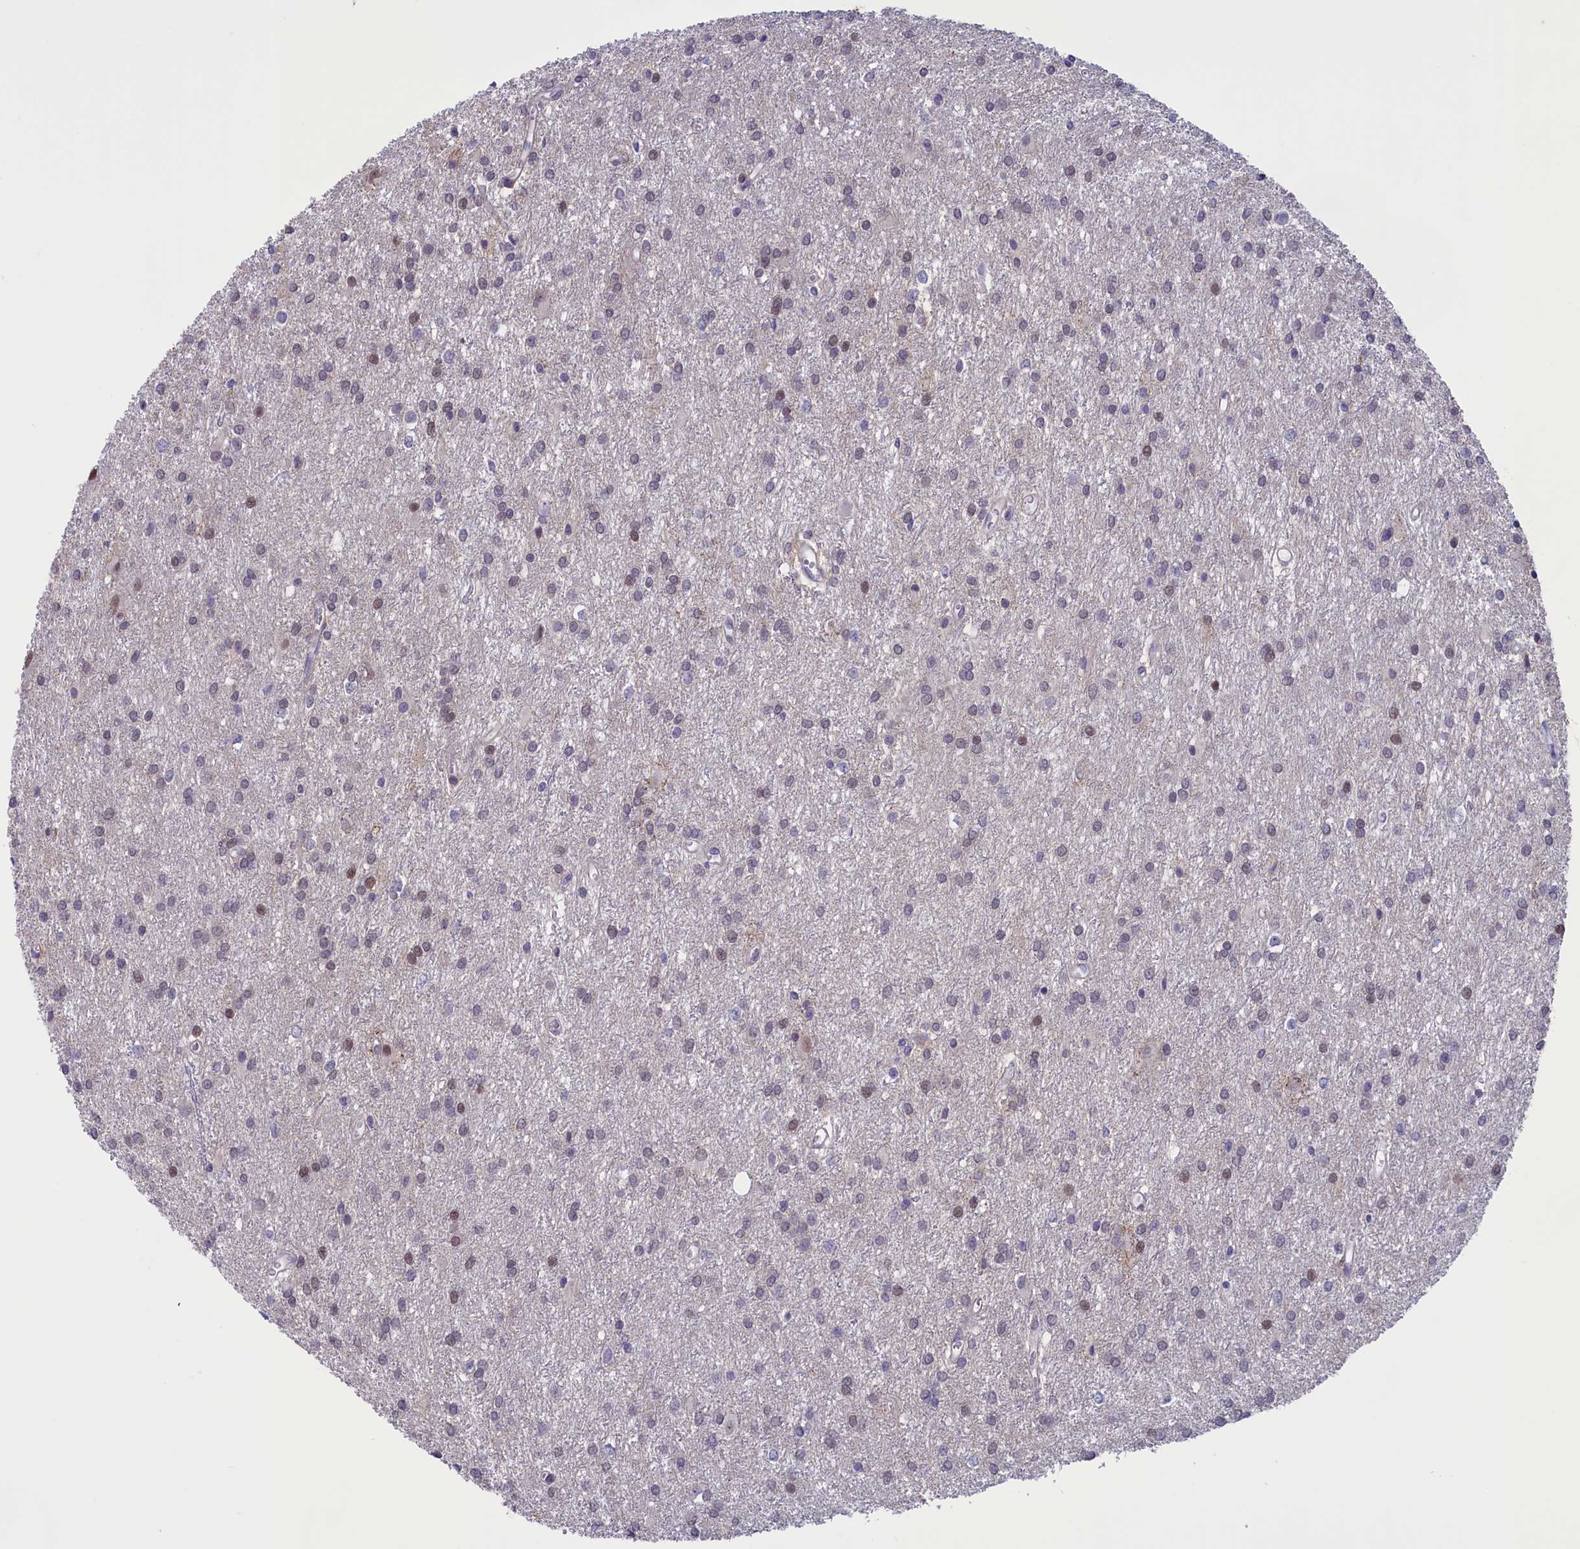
{"staining": {"intensity": "weak", "quantity": "<25%", "location": "nuclear"}, "tissue": "glioma", "cell_type": "Tumor cells", "image_type": "cancer", "snomed": [{"axis": "morphology", "description": "Glioma, malignant, High grade"}, {"axis": "topography", "description": "Brain"}], "caption": "This photomicrograph is of glioma stained with immunohistochemistry to label a protein in brown with the nuclei are counter-stained blue. There is no expression in tumor cells.", "gene": "ELOA2", "patient": {"sex": "female", "age": 50}}